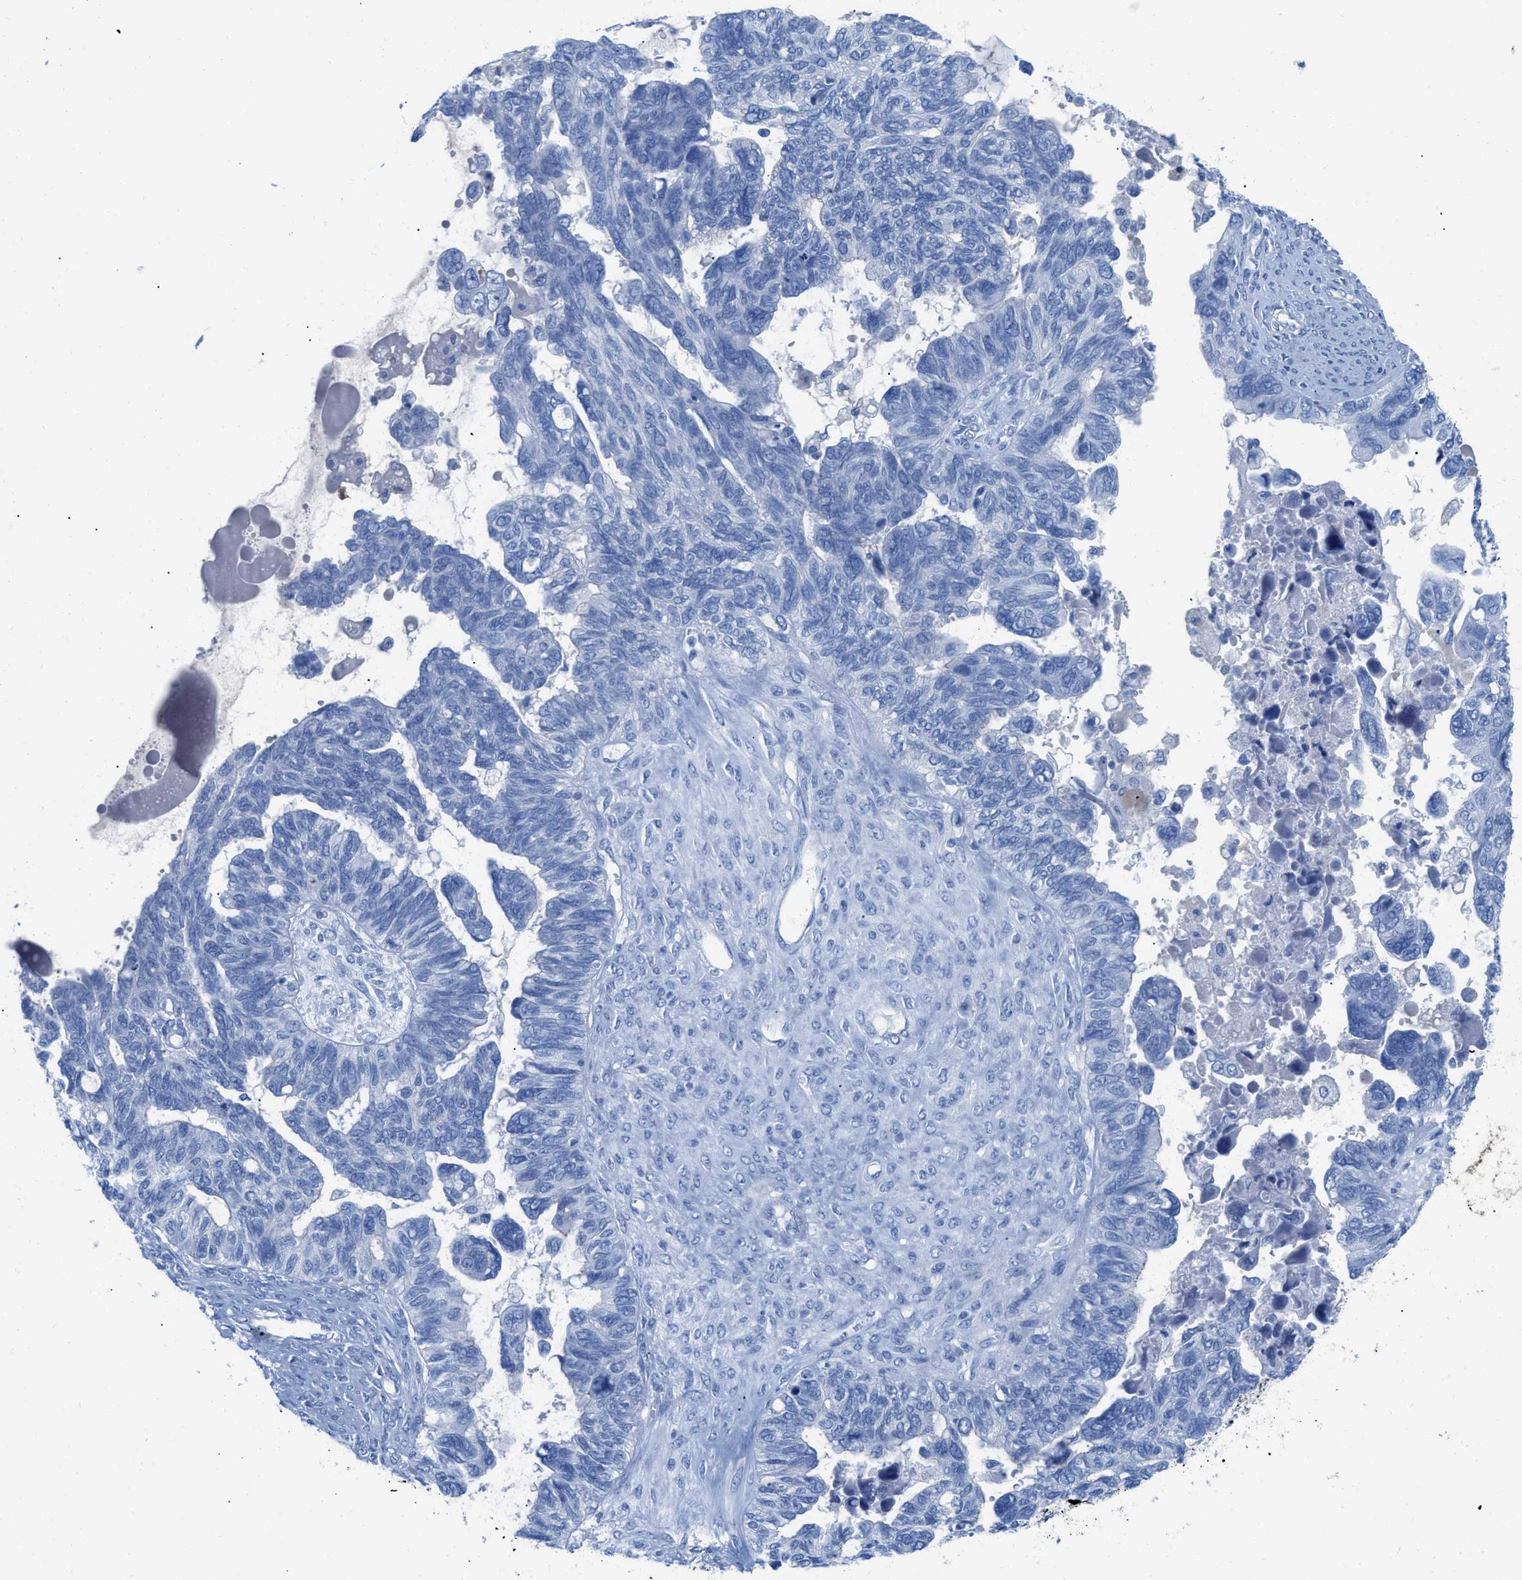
{"staining": {"intensity": "negative", "quantity": "none", "location": "none"}, "tissue": "ovarian cancer", "cell_type": "Tumor cells", "image_type": "cancer", "snomed": [{"axis": "morphology", "description": "Cystadenocarcinoma, serous, NOS"}, {"axis": "topography", "description": "Ovary"}], "caption": "Ovarian serous cystadenocarcinoma was stained to show a protein in brown. There is no significant staining in tumor cells.", "gene": "TCL1A", "patient": {"sex": "female", "age": 79}}